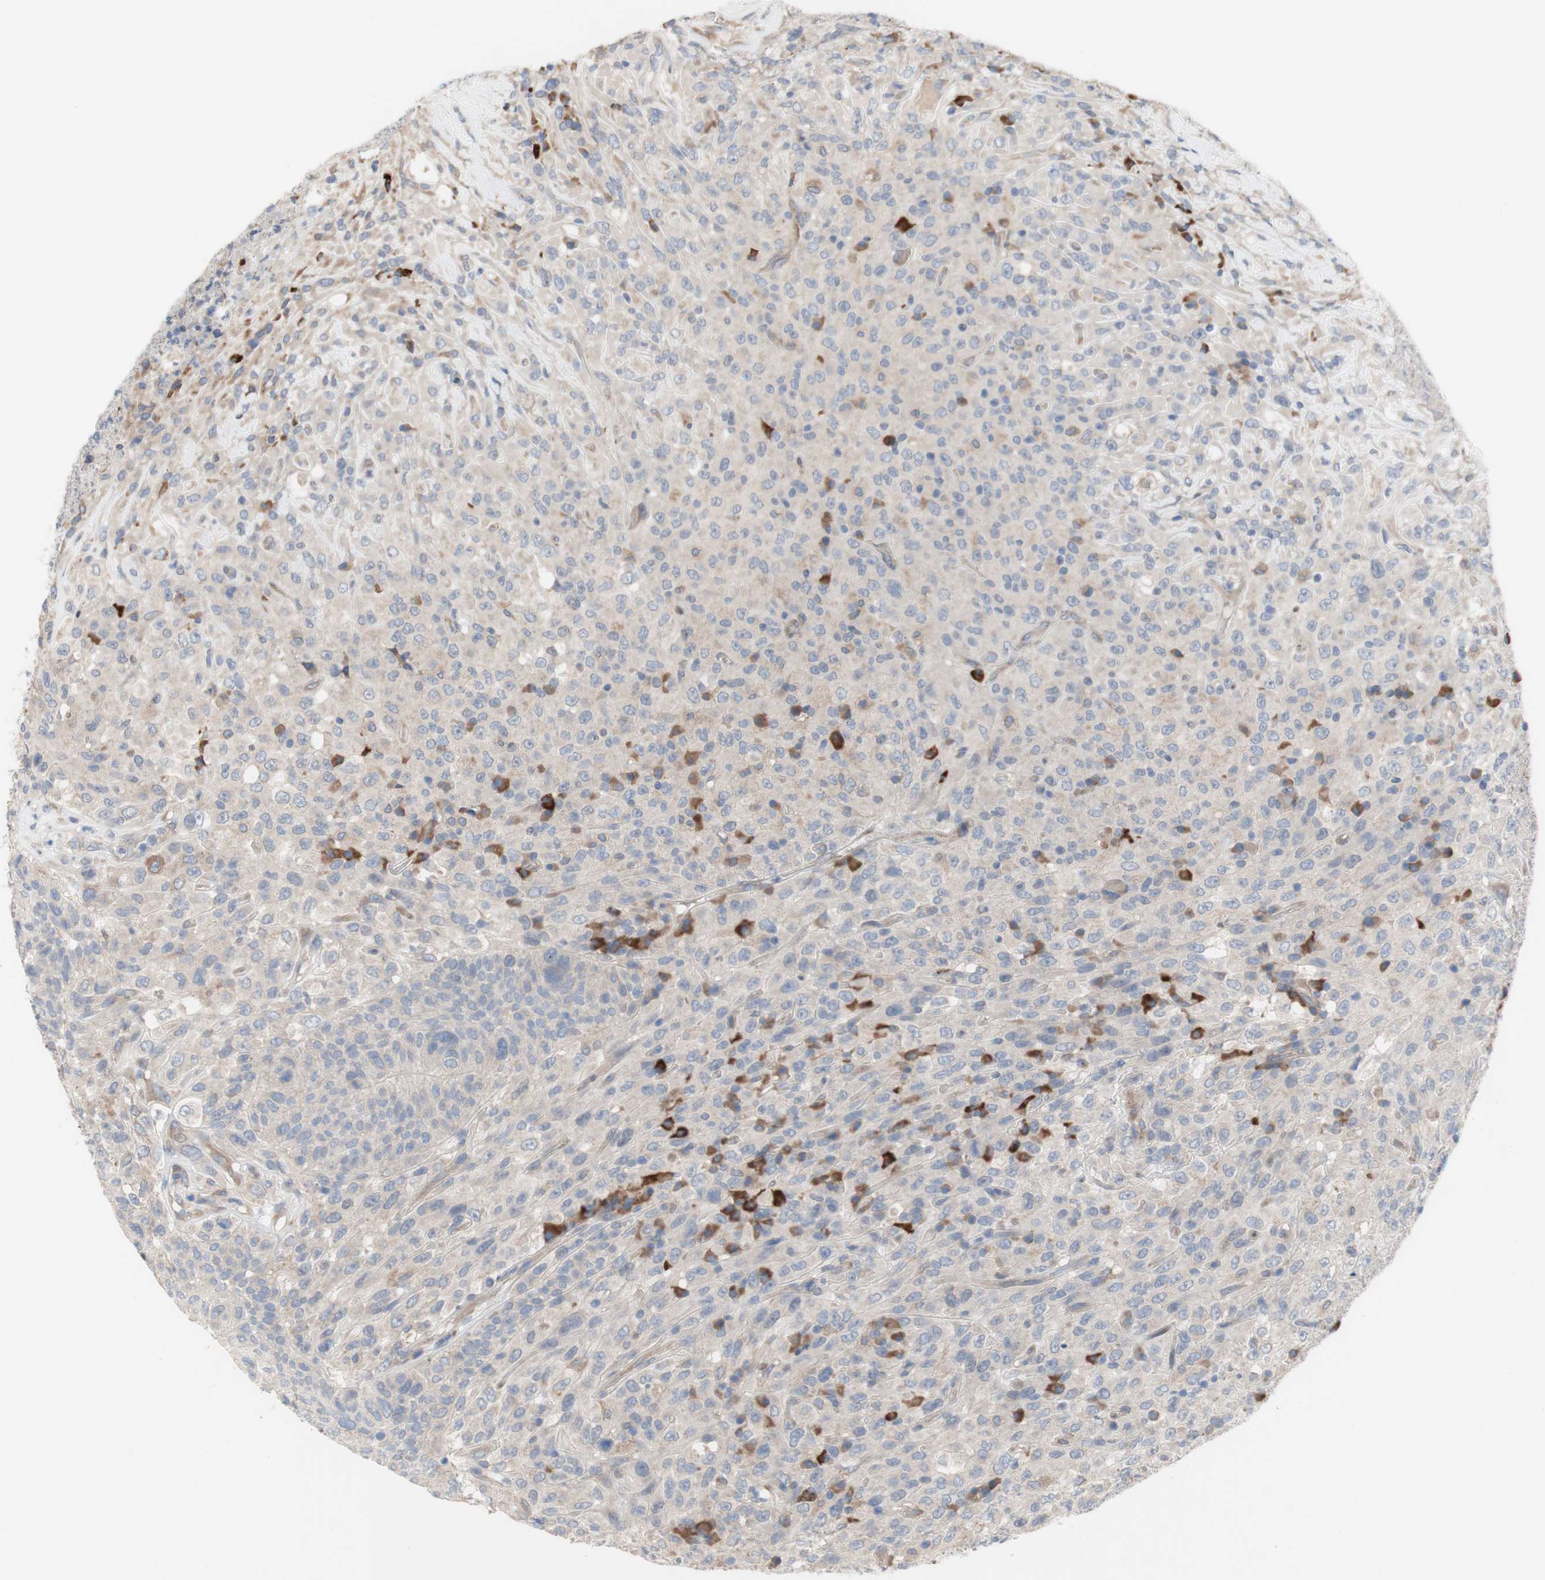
{"staining": {"intensity": "weak", "quantity": "25%-75%", "location": "cytoplasmic/membranous"}, "tissue": "urothelial cancer", "cell_type": "Tumor cells", "image_type": "cancer", "snomed": [{"axis": "morphology", "description": "Urothelial carcinoma, High grade"}, {"axis": "topography", "description": "Urinary bladder"}], "caption": "Protein expression analysis of urothelial cancer demonstrates weak cytoplasmic/membranous positivity in approximately 25%-75% of tumor cells.", "gene": "TTC14", "patient": {"sex": "male", "age": 66}}